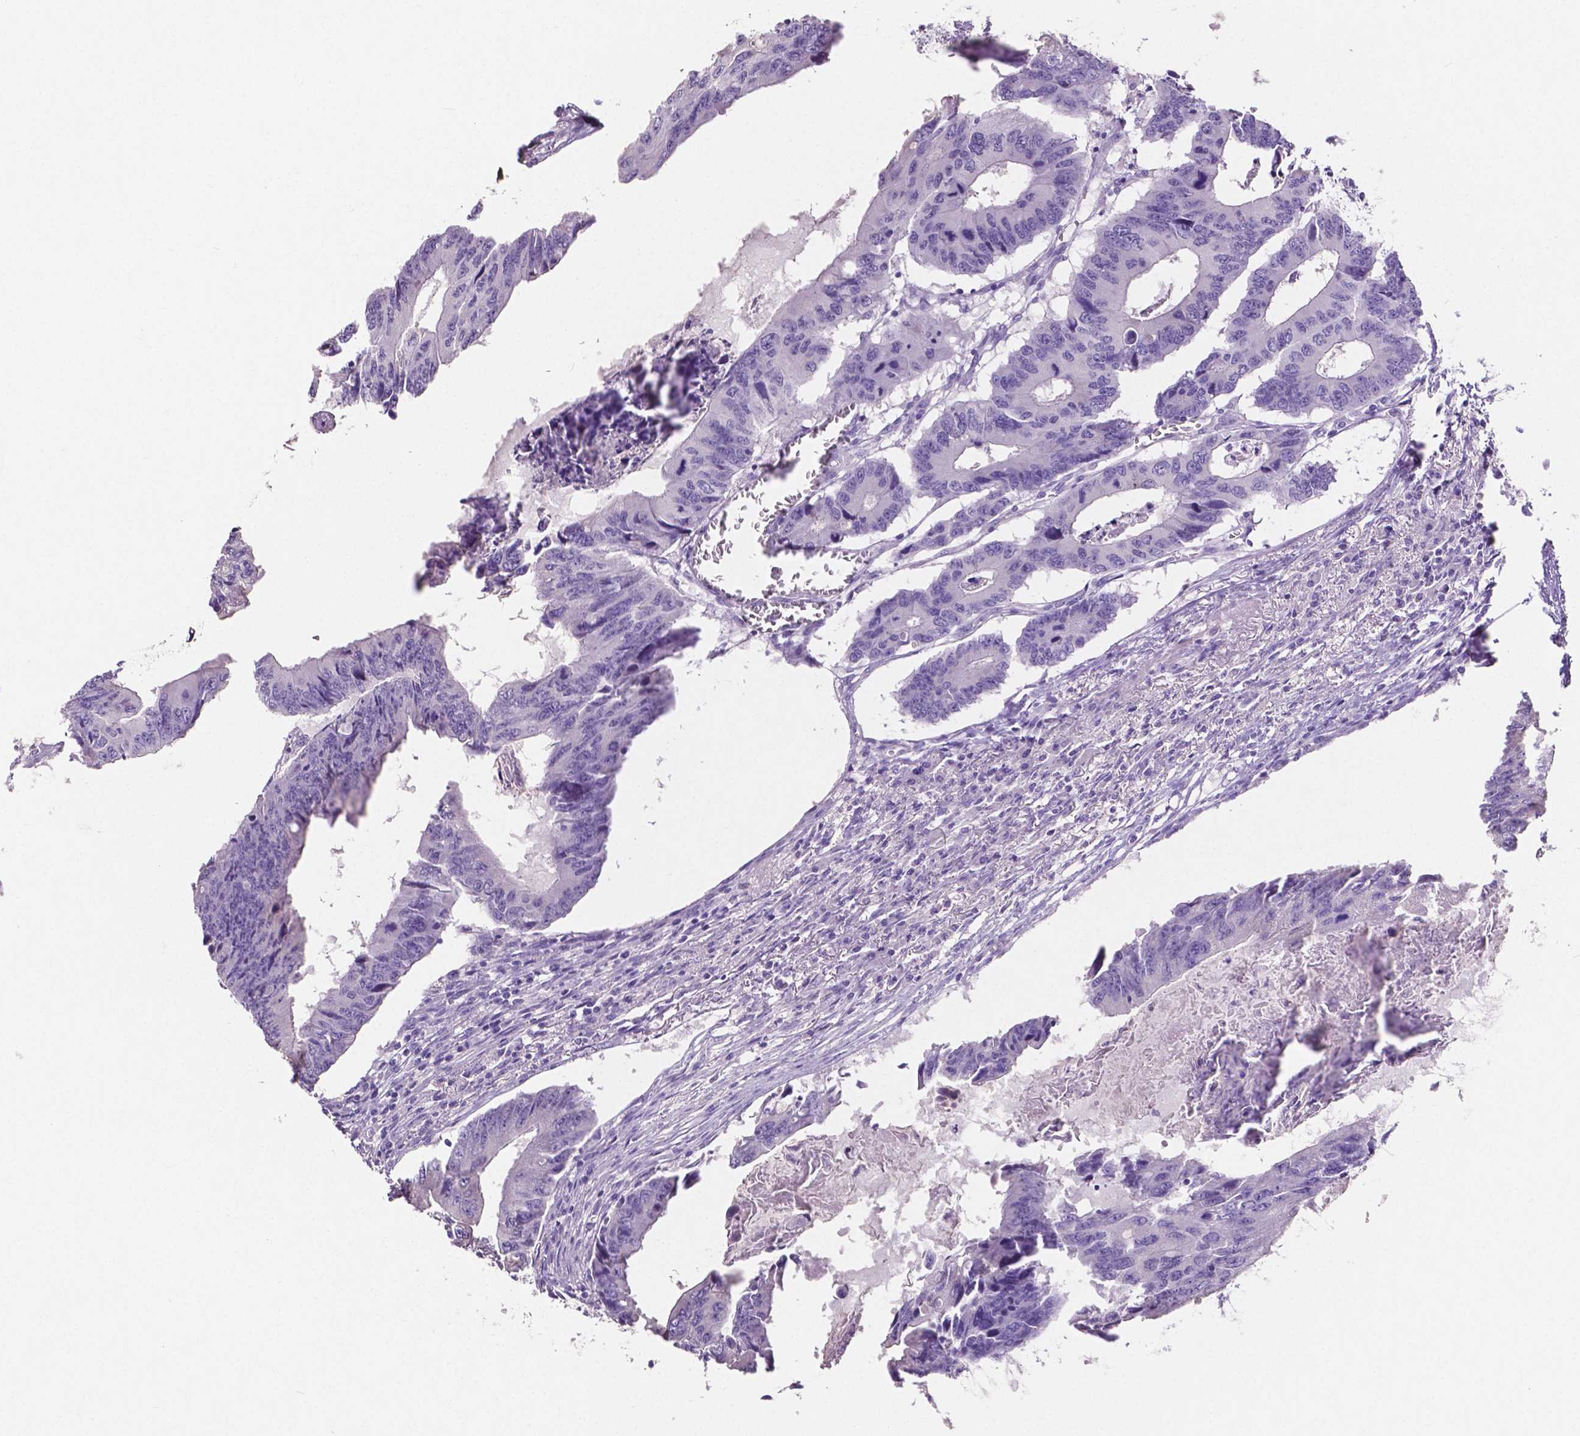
{"staining": {"intensity": "negative", "quantity": "none", "location": "none"}, "tissue": "colorectal cancer", "cell_type": "Tumor cells", "image_type": "cancer", "snomed": [{"axis": "morphology", "description": "Adenocarcinoma, NOS"}, {"axis": "topography", "description": "Colon"}], "caption": "Immunohistochemistry (IHC) of human colorectal cancer (adenocarcinoma) shows no positivity in tumor cells.", "gene": "SLC22A2", "patient": {"sex": "male", "age": 53}}